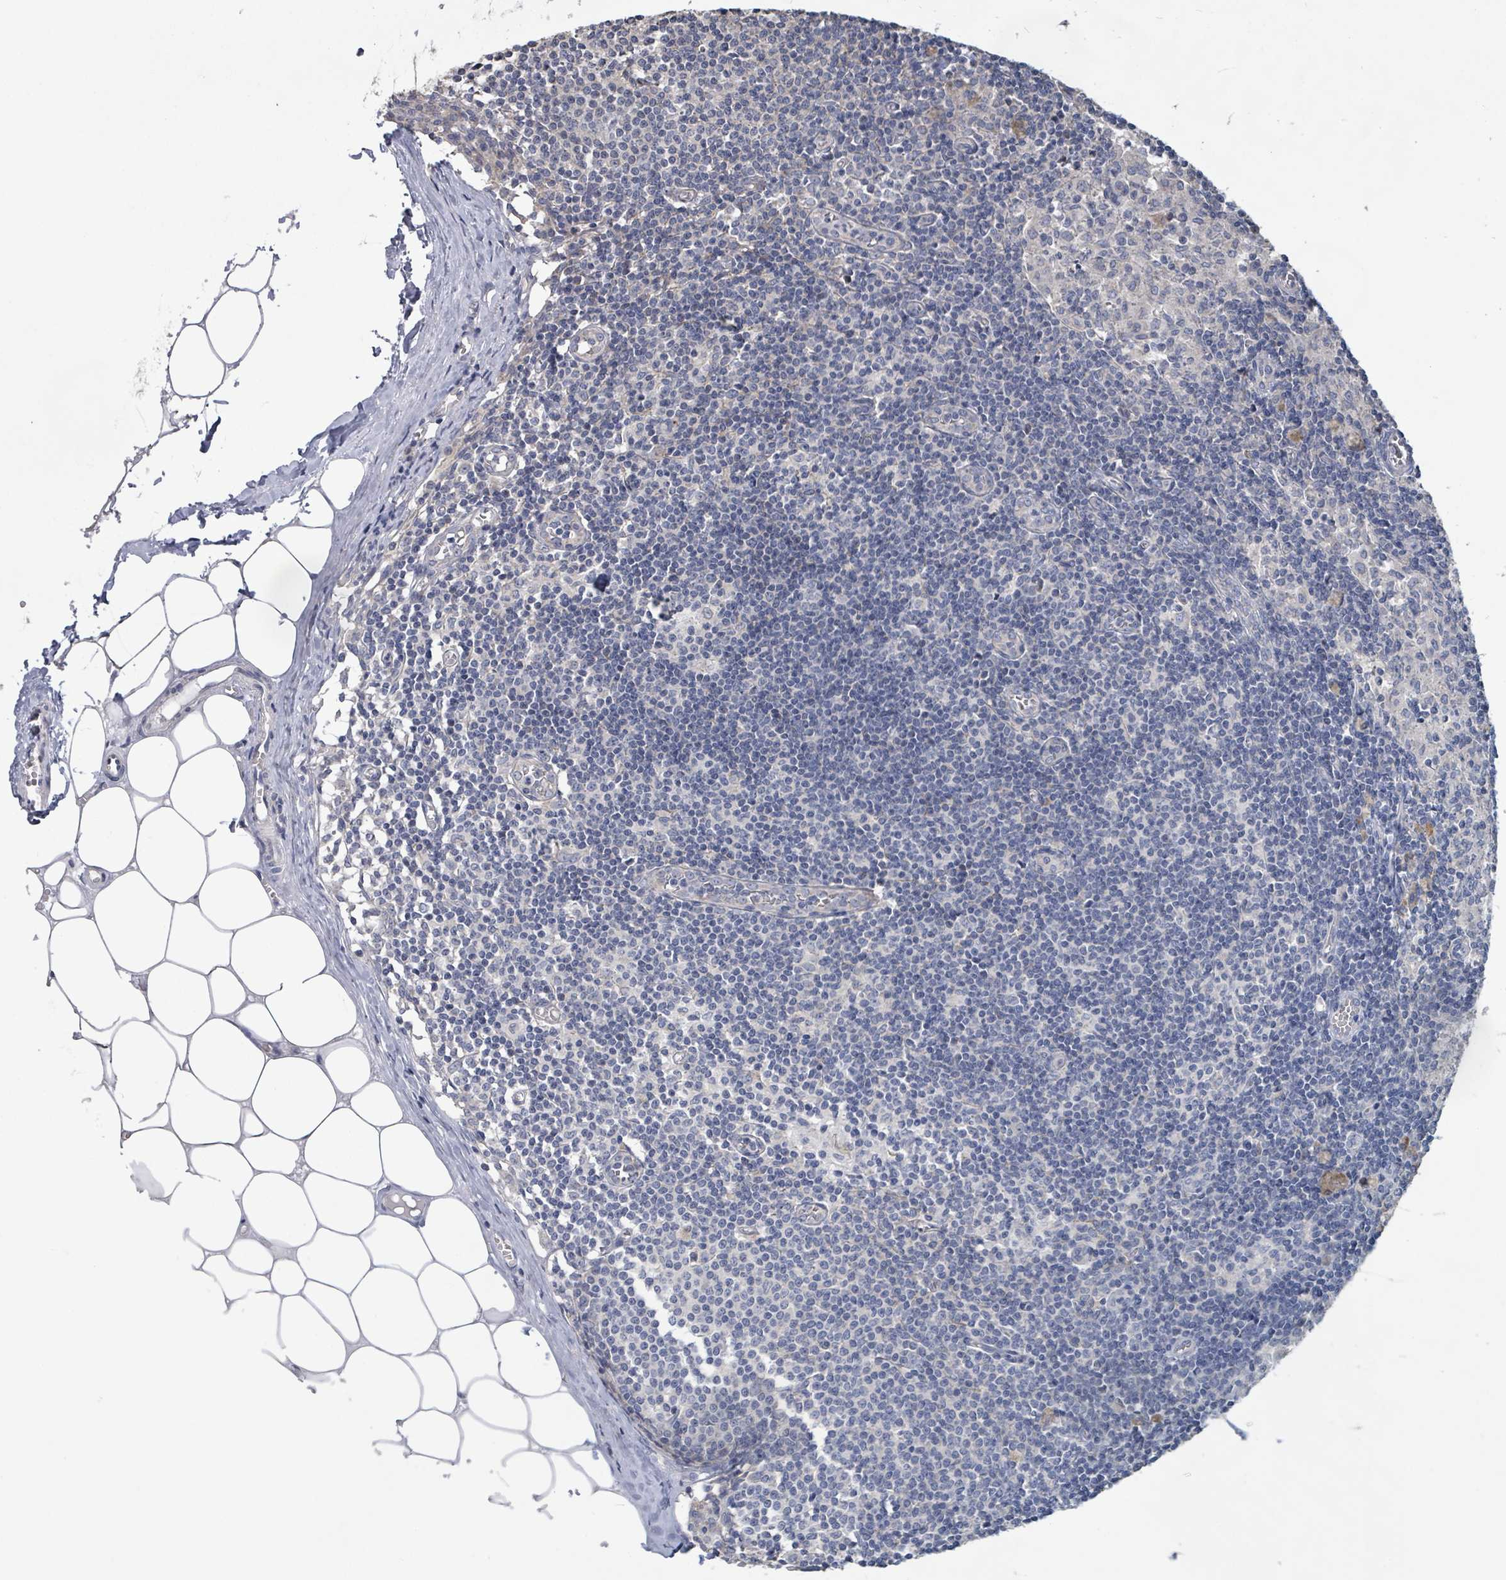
{"staining": {"intensity": "moderate", "quantity": "<25%", "location": "cytoplasmic/membranous"}, "tissue": "lymph node", "cell_type": "Germinal center cells", "image_type": "normal", "snomed": [{"axis": "morphology", "description": "Normal tissue, NOS"}, {"axis": "topography", "description": "Lymph node"}], "caption": "This micrograph demonstrates unremarkable lymph node stained with immunohistochemistry (IHC) to label a protein in brown. The cytoplasmic/membranous of germinal center cells show moderate positivity for the protein. Nuclei are counter-stained blue.", "gene": "KCNS2", "patient": {"sex": "female", "age": 42}}